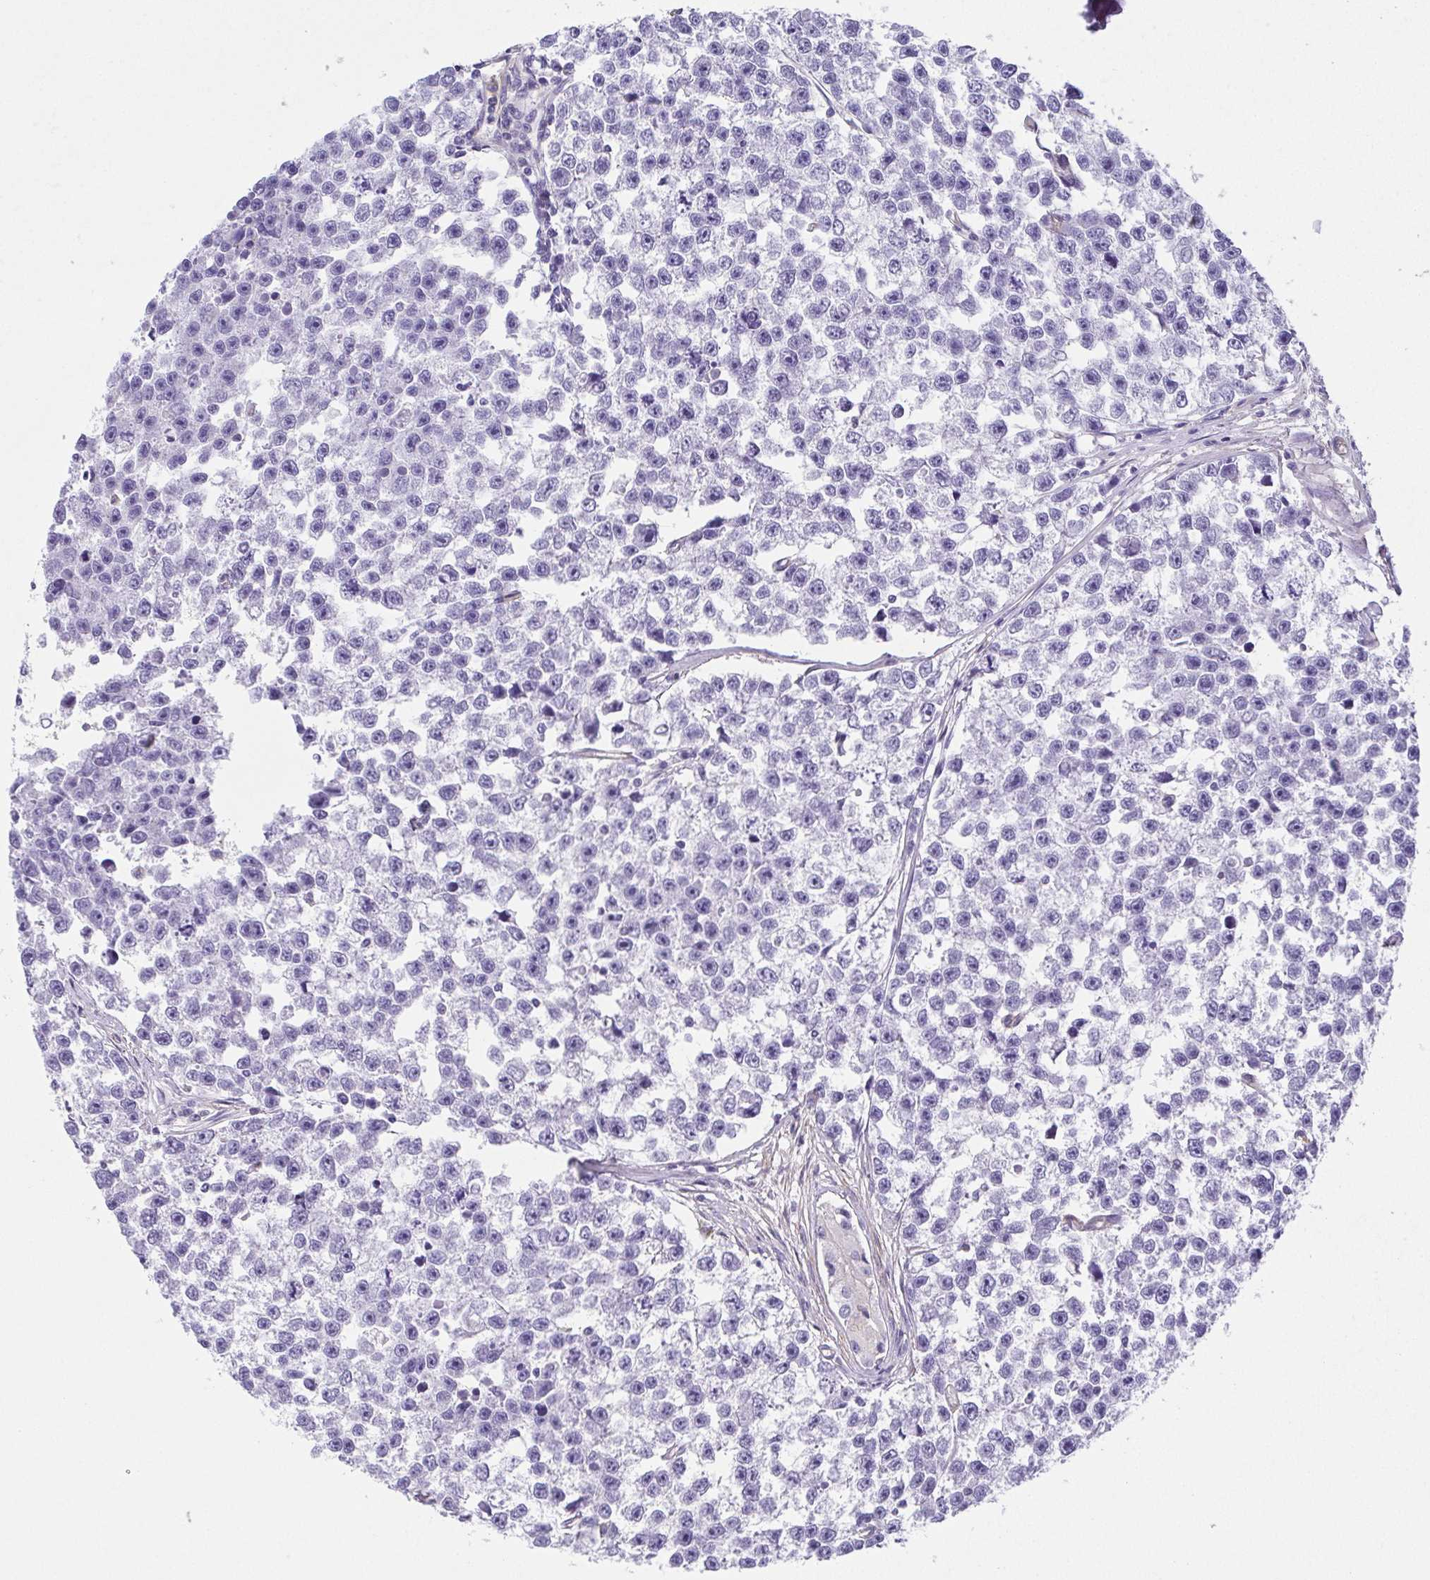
{"staining": {"intensity": "negative", "quantity": "none", "location": "none"}, "tissue": "testis cancer", "cell_type": "Tumor cells", "image_type": "cancer", "snomed": [{"axis": "morphology", "description": "Seminoma, NOS"}, {"axis": "topography", "description": "Testis"}], "caption": "The histopathology image exhibits no significant staining in tumor cells of testis cancer (seminoma).", "gene": "MYL6", "patient": {"sex": "male", "age": 26}}